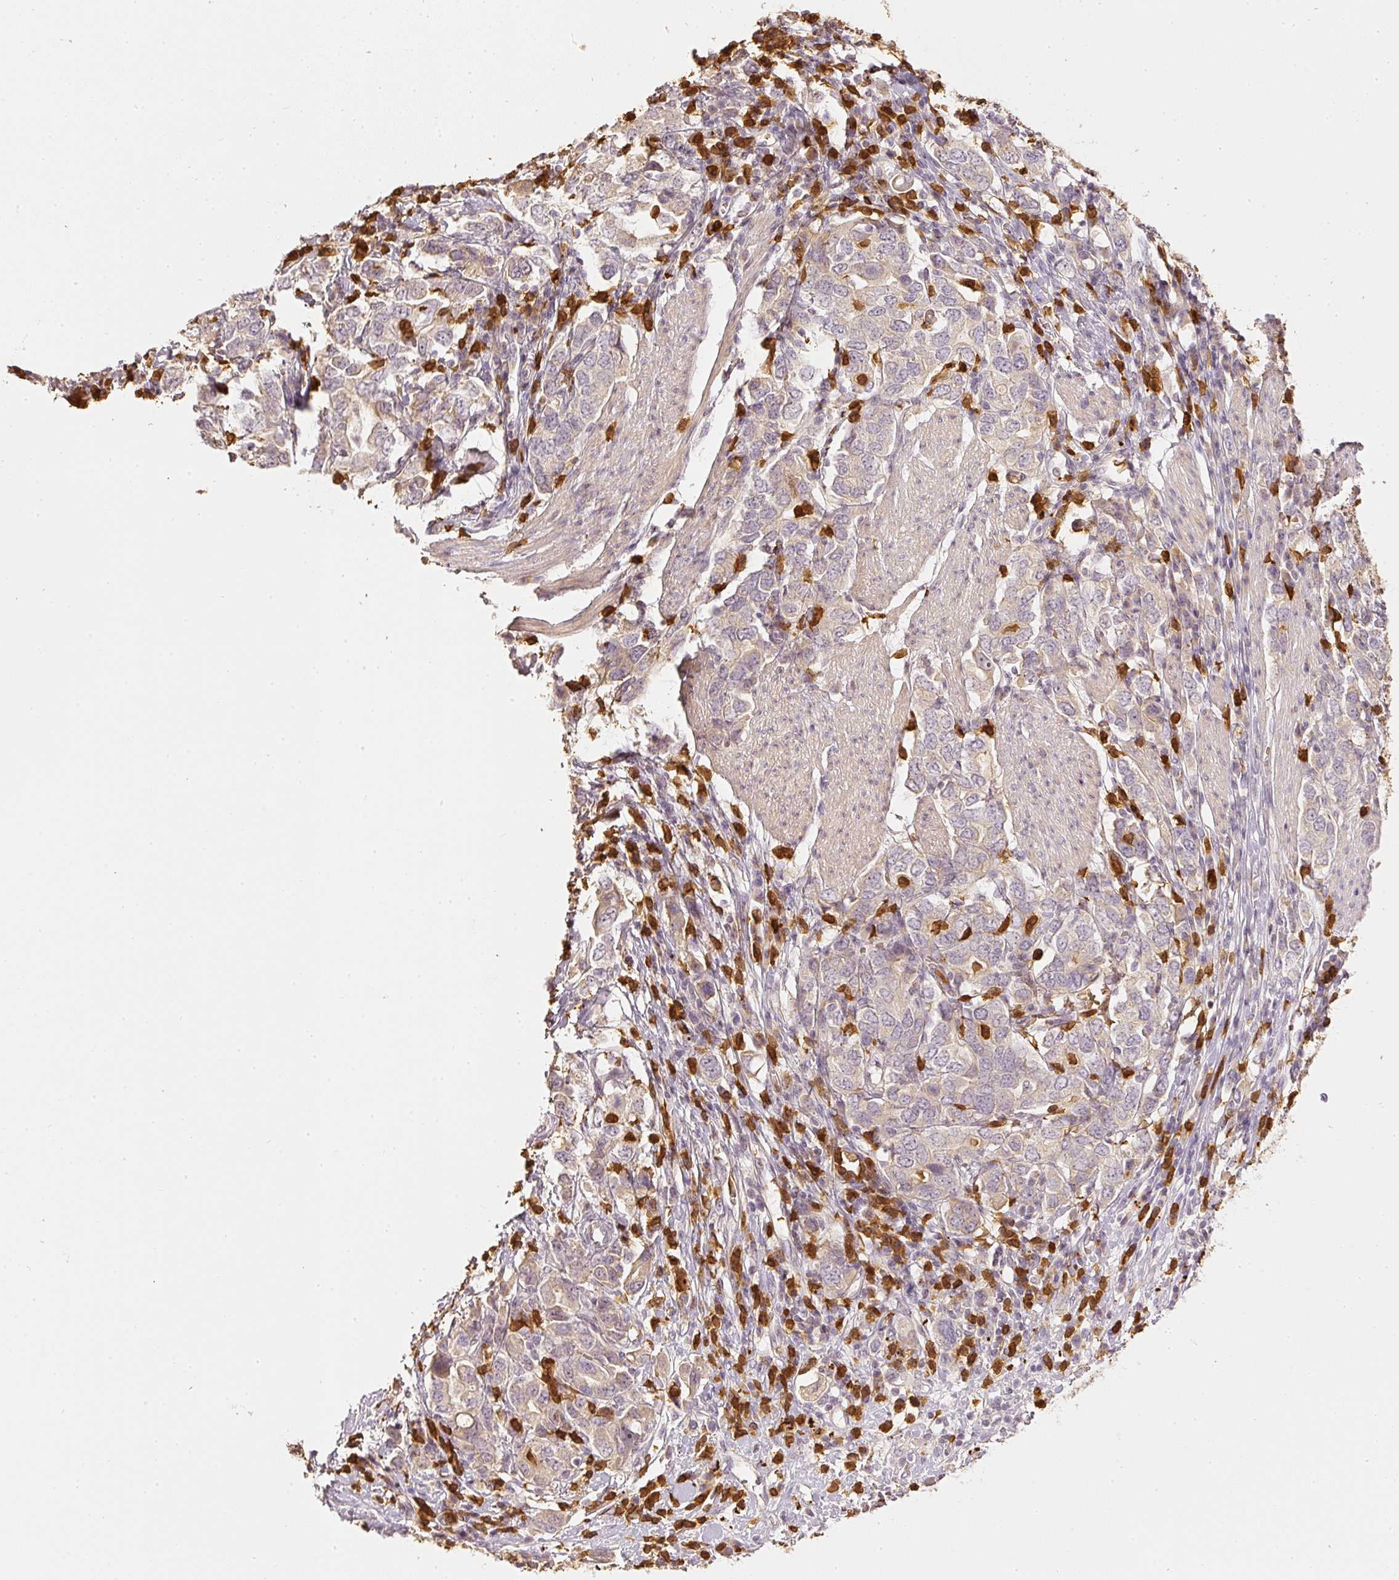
{"staining": {"intensity": "weak", "quantity": "<25%", "location": "cytoplasmic/membranous"}, "tissue": "stomach cancer", "cell_type": "Tumor cells", "image_type": "cancer", "snomed": [{"axis": "morphology", "description": "Adenocarcinoma, NOS"}, {"axis": "topography", "description": "Stomach, upper"}, {"axis": "topography", "description": "Stomach"}], "caption": "The image shows no staining of tumor cells in stomach cancer.", "gene": "GZMA", "patient": {"sex": "male", "age": 62}}